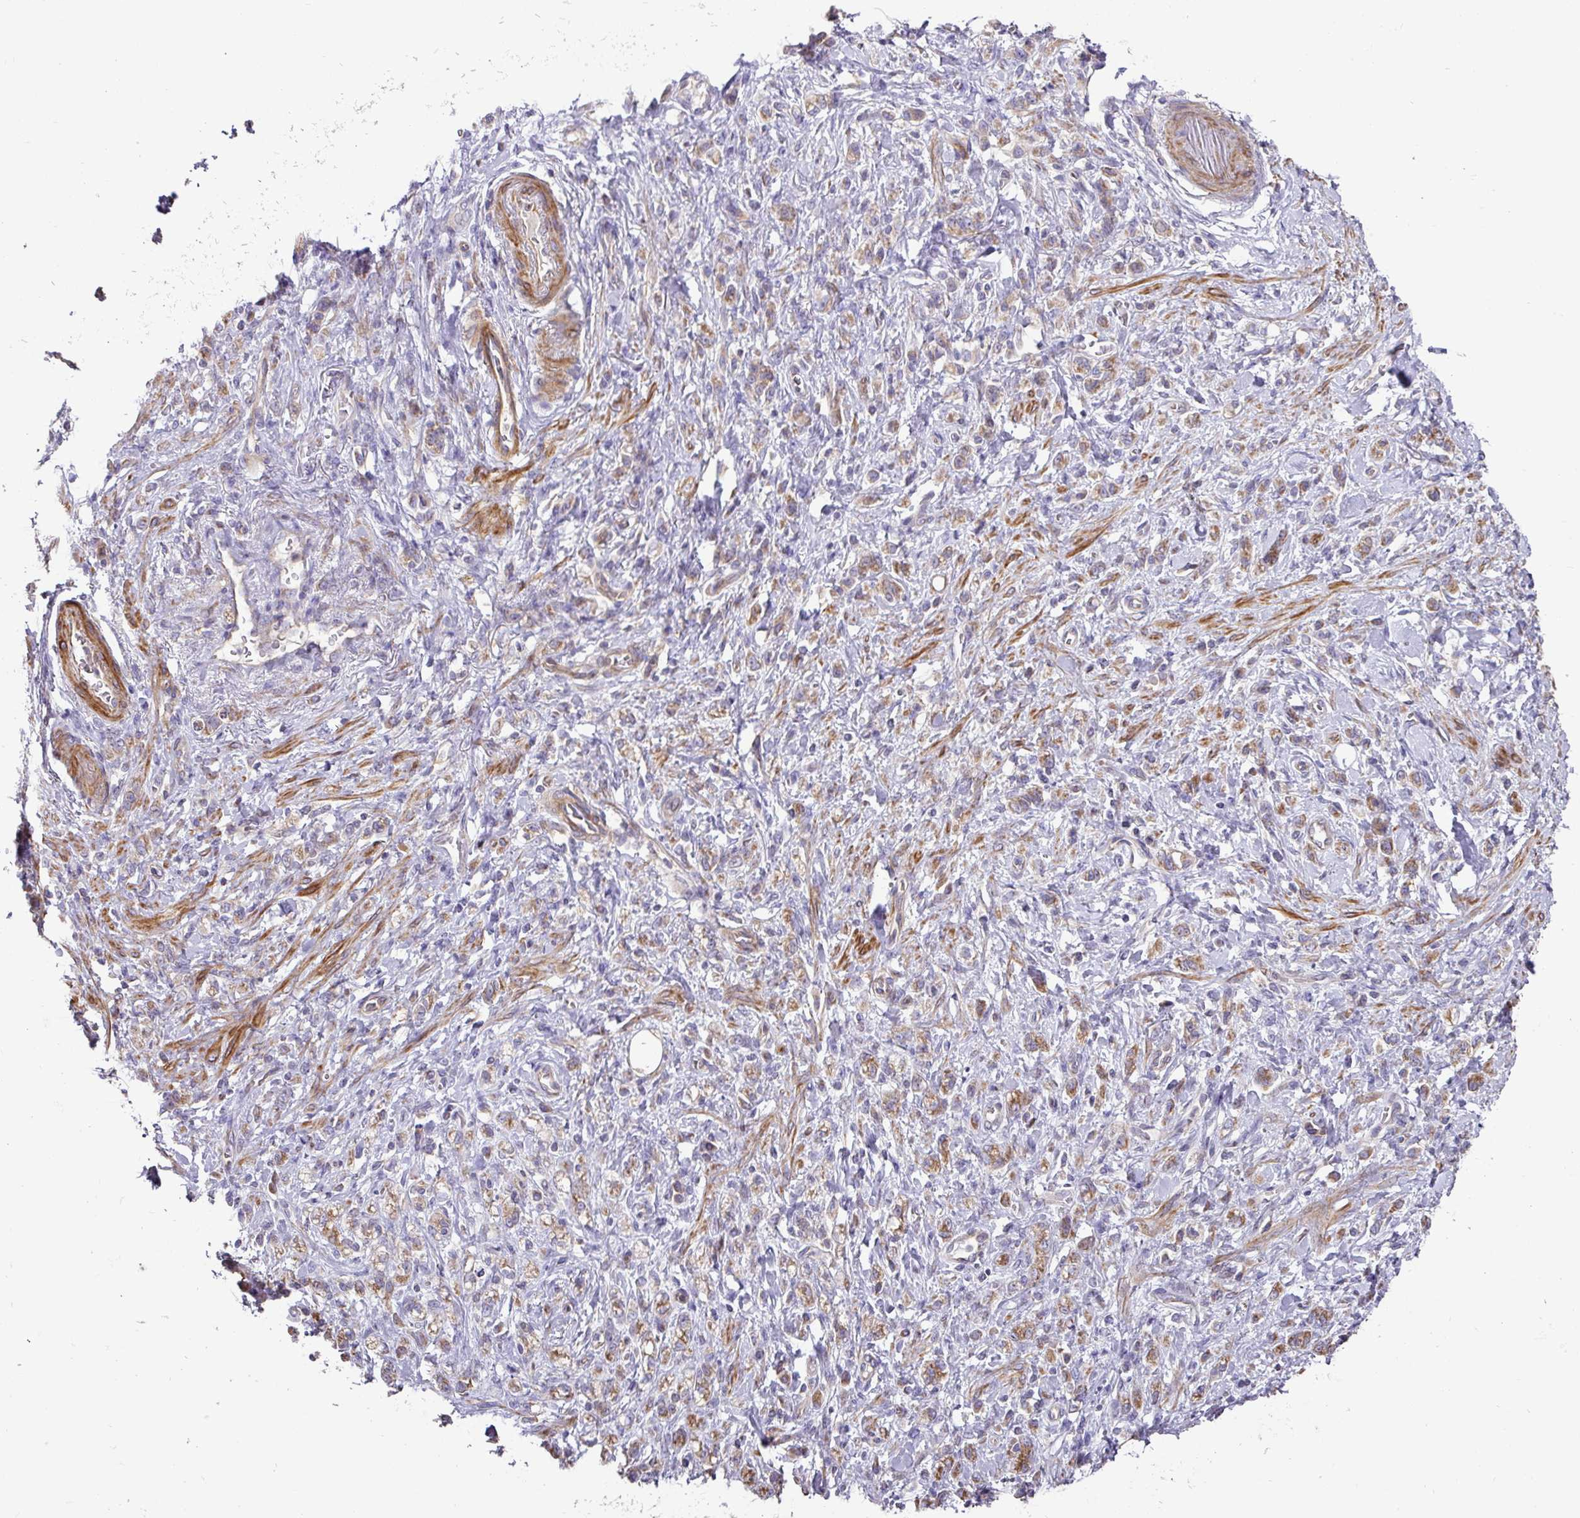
{"staining": {"intensity": "moderate", "quantity": "25%-75%", "location": "cytoplasmic/membranous"}, "tissue": "stomach cancer", "cell_type": "Tumor cells", "image_type": "cancer", "snomed": [{"axis": "morphology", "description": "Adenocarcinoma, NOS"}, {"axis": "topography", "description": "Stomach"}], "caption": "Immunohistochemistry (IHC) of human stomach cancer demonstrates medium levels of moderate cytoplasmic/membranous staining in approximately 25%-75% of tumor cells.", "gene": "MRRF", "patient": {"sex": "male", "age": 77}}